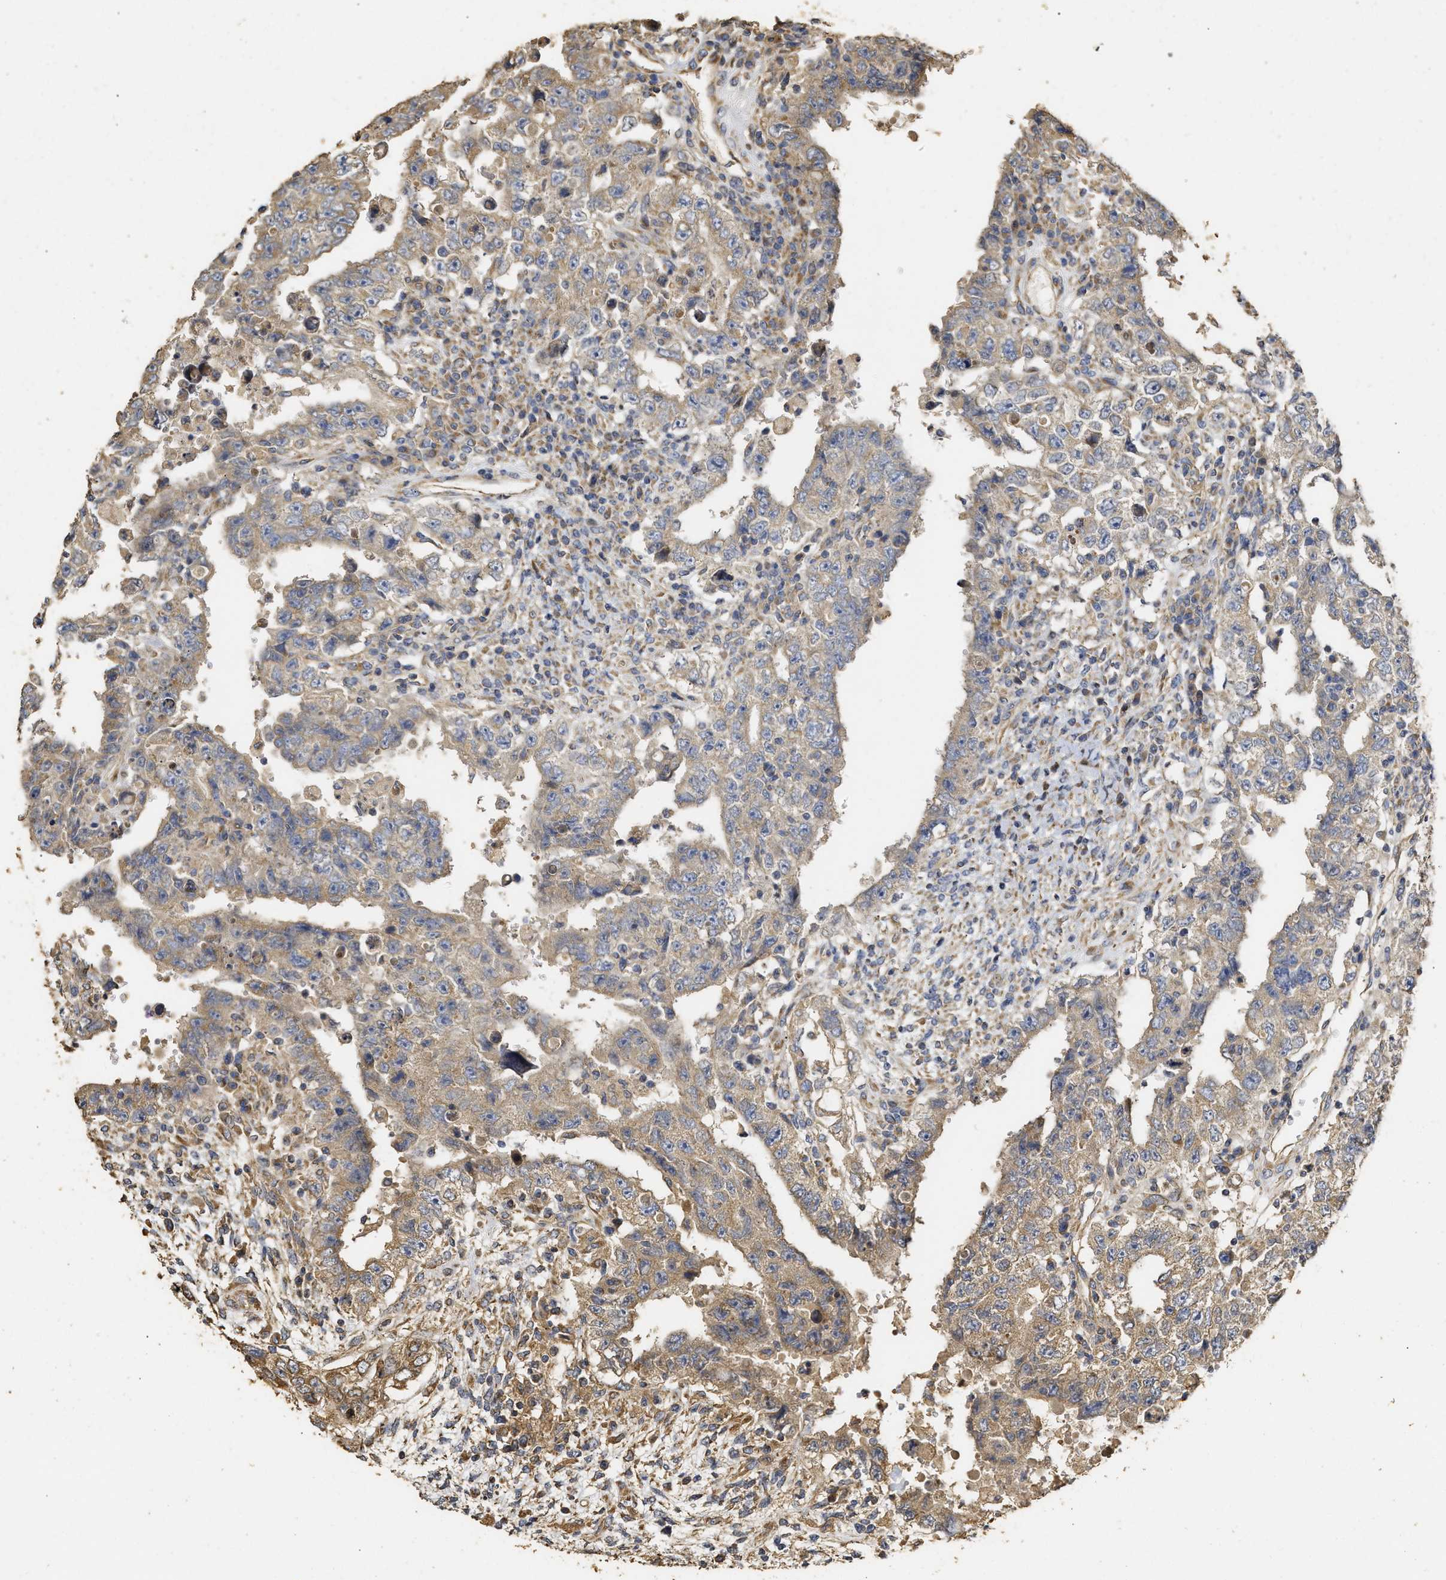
{"staining": {"intensity": "weak", "quantity": "25%-75%", "location": "cytoplasmic/membranous"}, "tissue": "testis cancer", "cell_type": "Tumor cells", "image_type": "cancer", "snomed": [{"axis": "morphology", "description": "Carcinoma, Embryonal, NOS"}, {"axis": "topography", "description": "Testis"}], "caption": "Testis embryonal carcinoma was stained to show a protein in brown. There is low levels of weak cytoplasmic/membranous positivity in about 25%-75% of tumor cells.", "gene": "NAV1", "patient": {"sex": "male", "age": 26}}